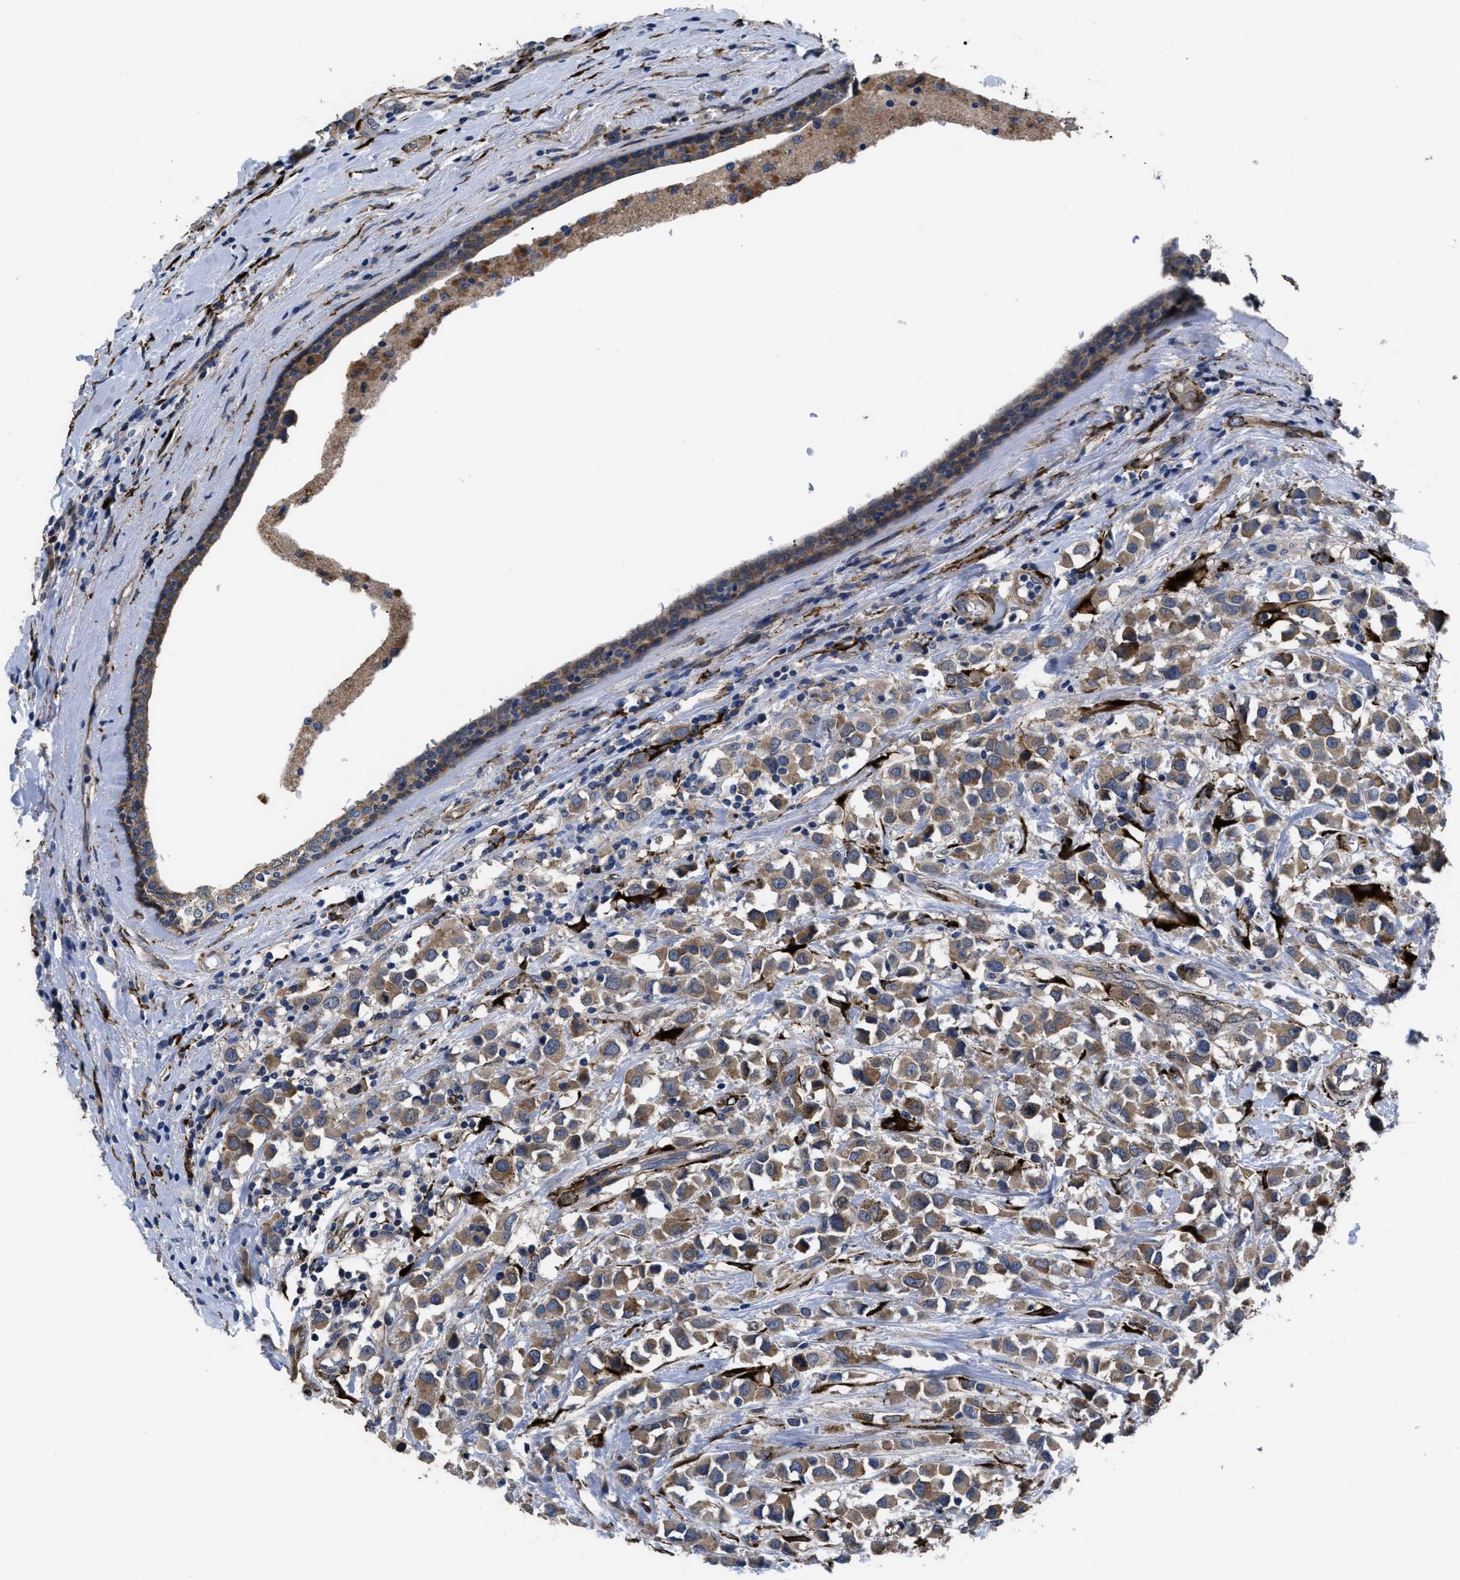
{"staining": {"intensity": "moderate", "quantity": ">75%", "location": "cytoplasmic/membranous"}, "tissue": "breast cancer", "cell_type": "Tumor cells", "image_type": "cancer", "snomed": [{"axis": "morphology", "description": "Duct carcinoma"}, {"axis": "topography", "description": "Breast"}], "caption": "This image exhibits immunohistochemistry staining of human breast infiltrating ductal carcinoma, with medium moderate cytoplasmic/membranous staining in about >75% of tumor cells.", "gene": "SQLE", "patient": {"sex": "female", "age": 61}}